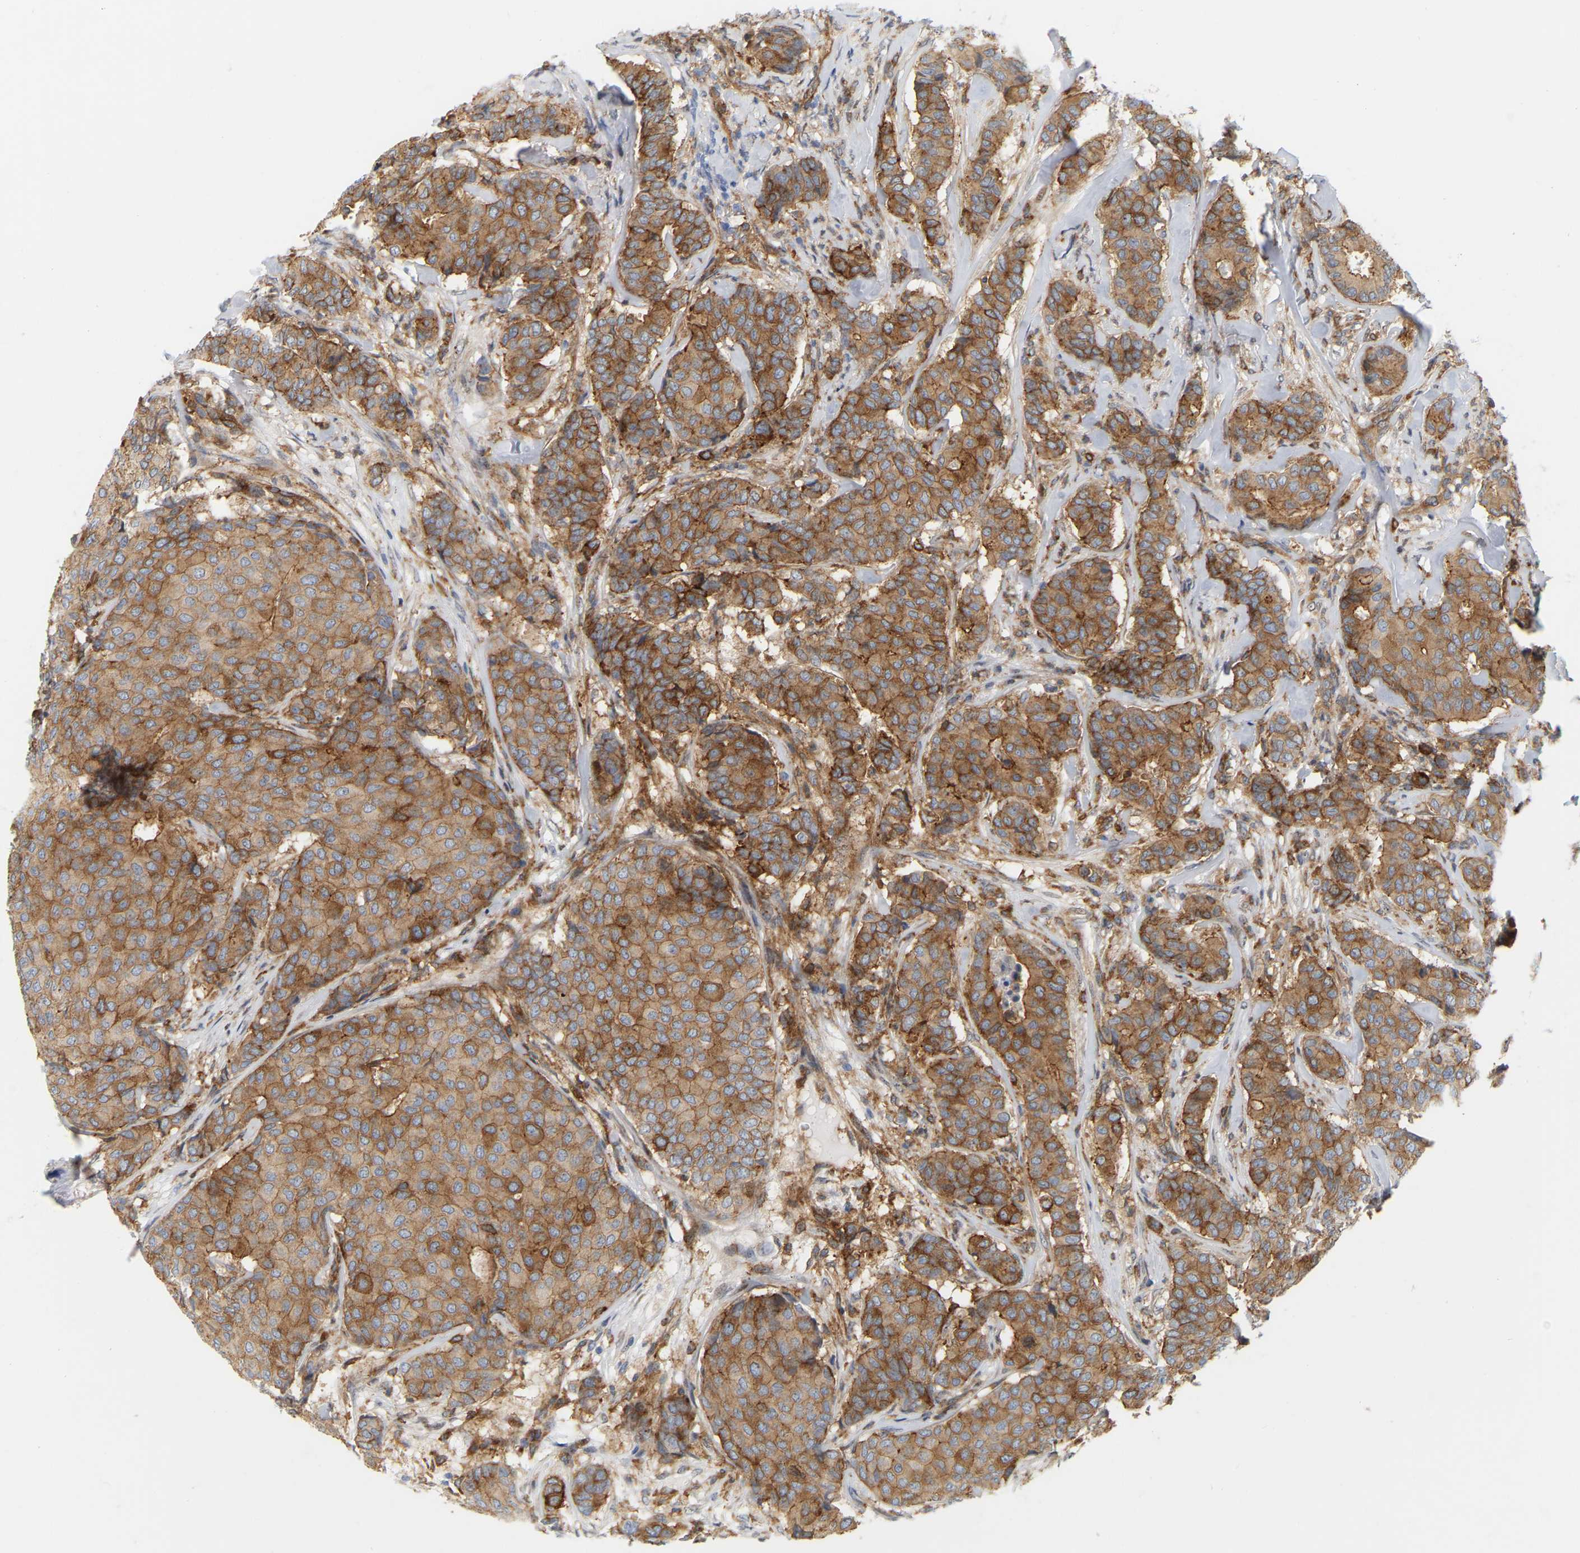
{"staining": {"intensity": "moderate", "quantity": ">75%", "location": "cytoplasmic/membranous"}, "tissue": "breast cancer", "cell_type": "Tumor cells", "image_type": "cancer", "snomed": [{"axis": "morphology", "description": "Duct carcinoma"}, {"axis": "topography", "description": "Breast"}], "caption": "IHC photomicrograph of human breast infiltrating ductal carcinoma stained for a protein (brown), which exhibits medium levels of moderate cytoplasmic/membranous staining in about >75% of tumor cells.", "gene": "RAPH1", "patient": {"sex": "female", "age": 75}}